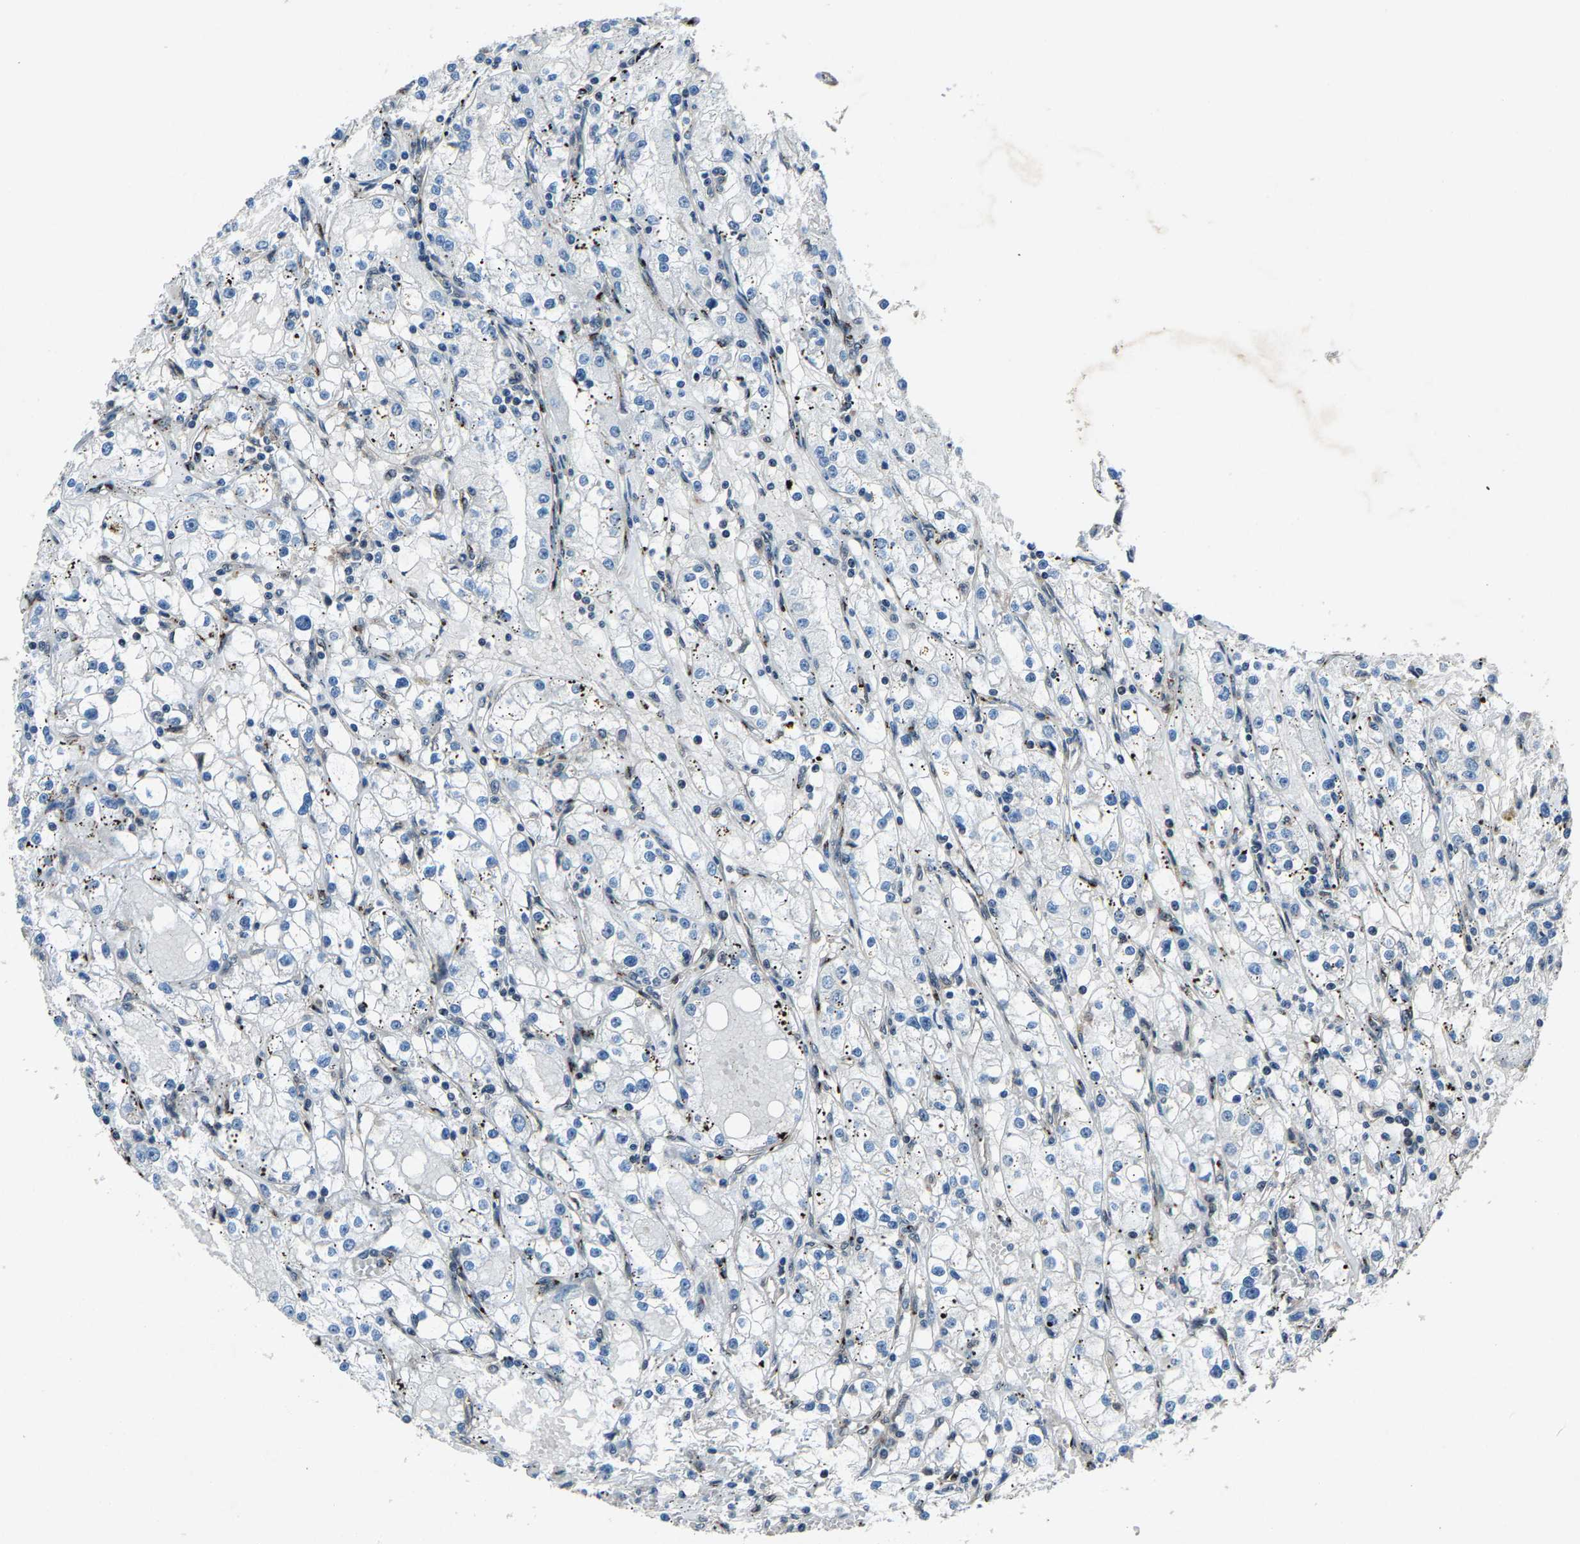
{"staining": {"intensity": "negative", "quantity": "none", "location": "none"}, "tissue": "renal cancer", "cell_type": "Tumor cells", "image_type": "cancer", "snomed": [{"axis": "morphology", "description": "Adenocarcinoma, NOS"}, {"axis": "topography", "description": "Kidney"}], "caption": "Tumor cells show no significant protein staining in adenocarcinoma (renal).", "gene": "ATXN3", "patient": {"sex": "male", "age": 56}}